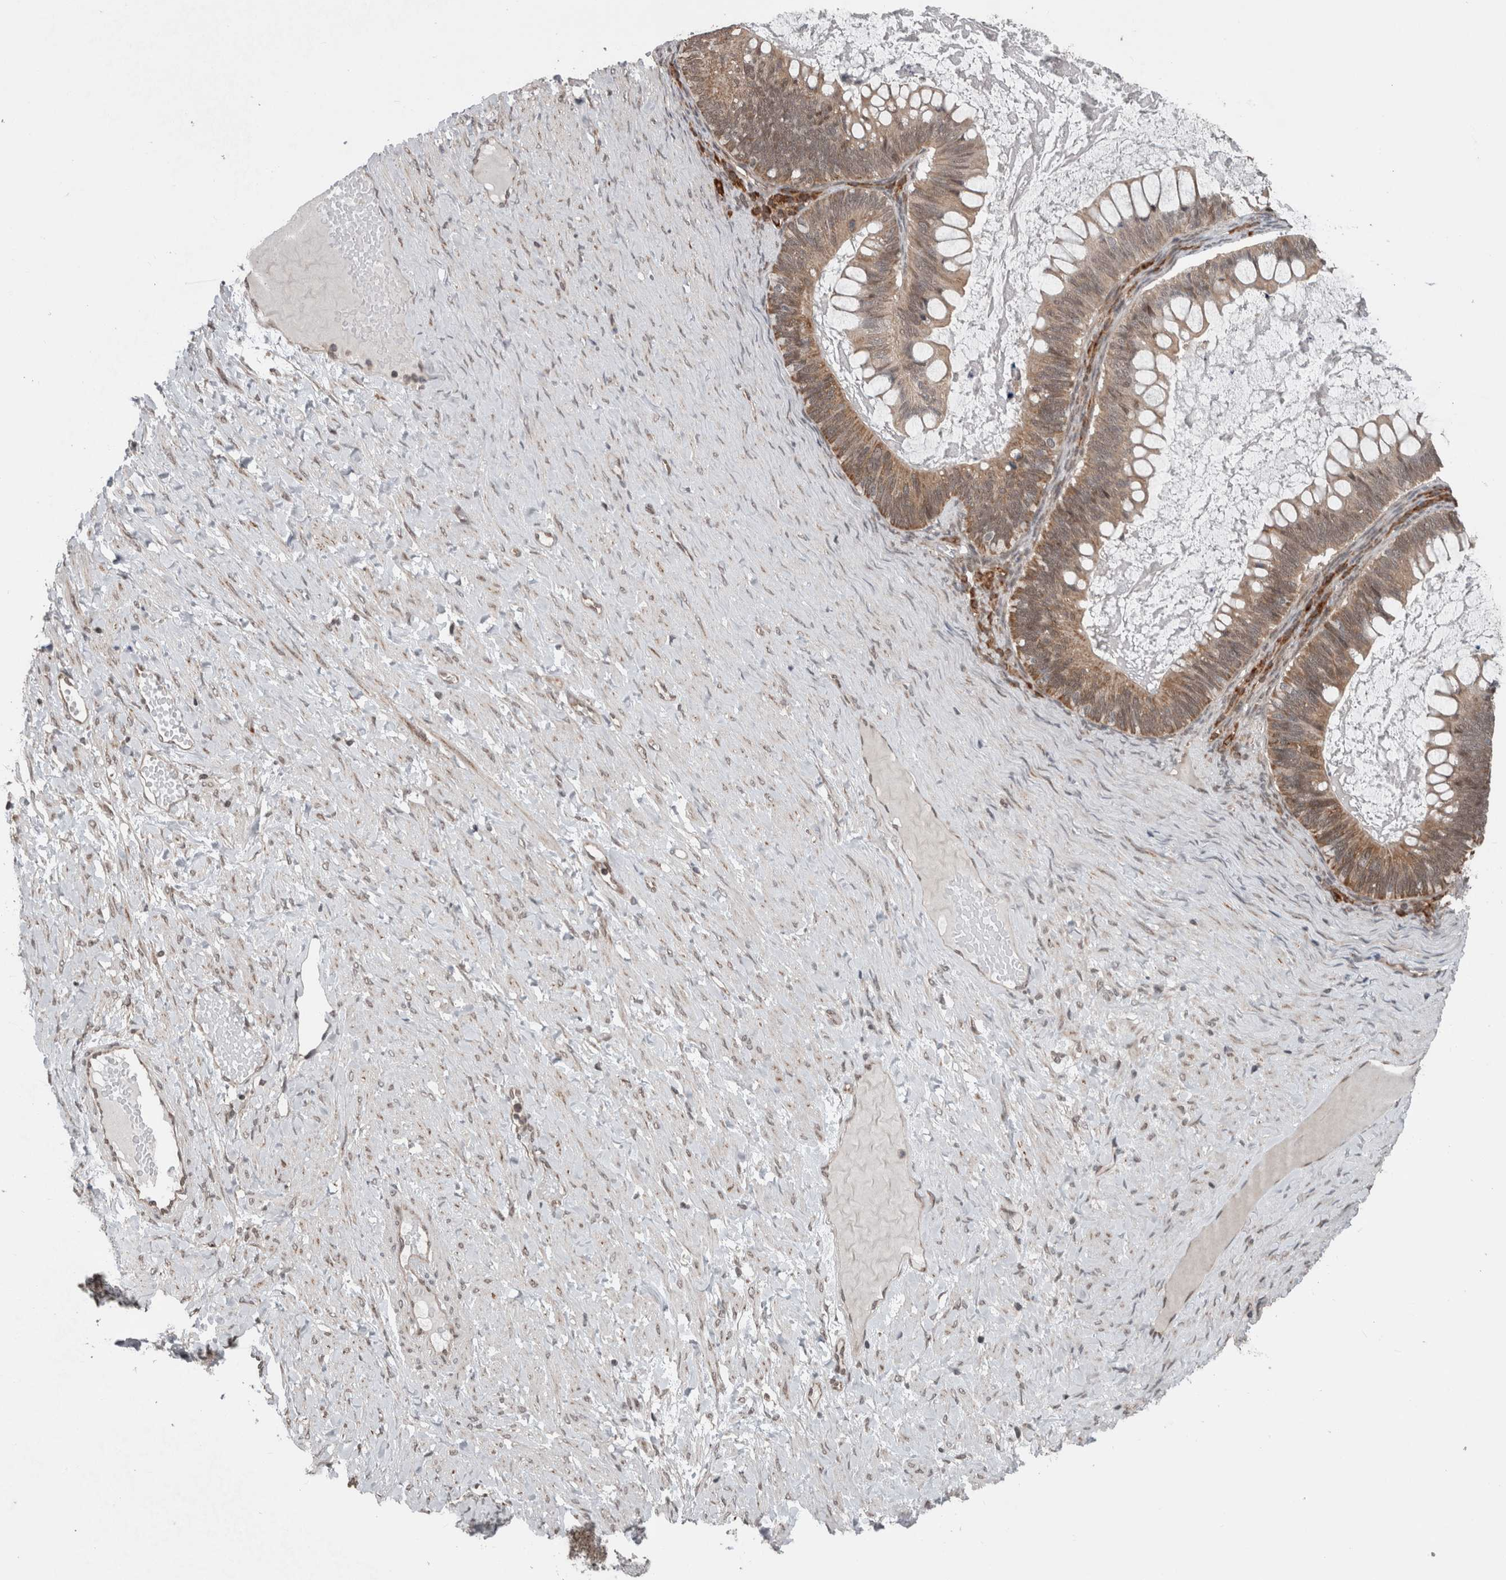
{"staining": {"intensity": "moderate", "quantity": ">75%", "location": "cytoplasmic/membranous"}, "tissue": "ovarian cancer", "cell_type": "Tumor cells", "image_type": "cancer", "snomed": [{"axis": "morphology", "description": "Cystadenocarcinoma, mucinous, NOS"}, {"axis": "topography", "description": "Ovary"}], "caption": "Human ovarian mucinous cystadenocarcinoma stained with a brown dye displays moderate cytoplasmic/membranous positive staining in approximately >75% of tumor cells.", "gene": "ENY2", "patient": {"sex": "female", "age": 61}}